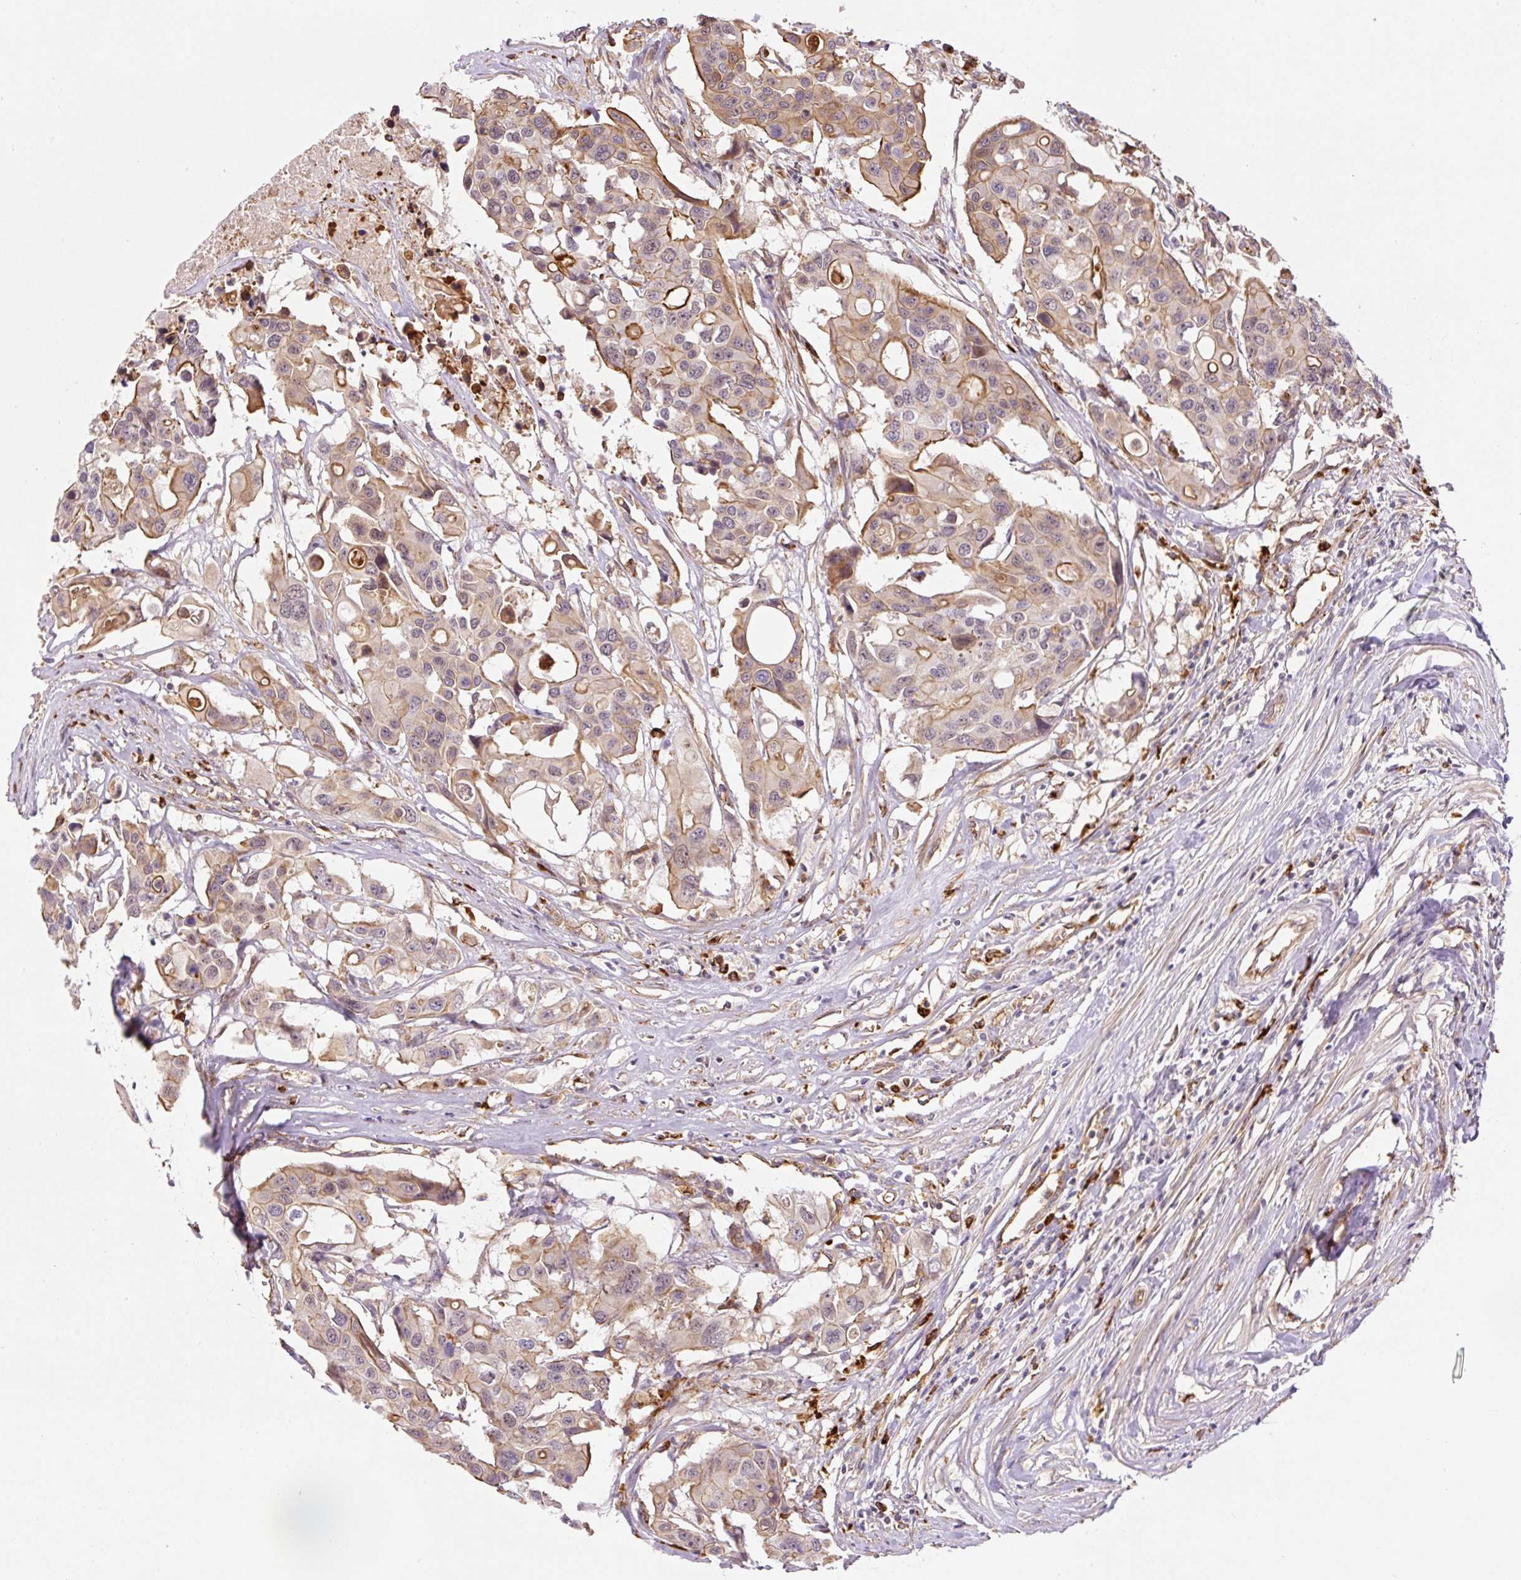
{"staining": {"intensity": "moderate", "quantity": "25%-75%", "location": "cytoplasmic/membranous"}, "tissue": "colorectal cancer", "cell_type": "Tumor cells", "image_type": "cancer", "snomed": [{"axis": "morphology", "description": "Adenocarcinoma, NOS"}, {"axis": "topography", "description": "Colon"}], "caption": "This is an image of immunohistochemistry (IHC) staining of adenocarcinoma (colorectal), which shows moderate expression in the cytoplasmic/membranous of tumor cells.", "gene": "B3GALT5", "patient": {"sex": "male", "age": 77}}